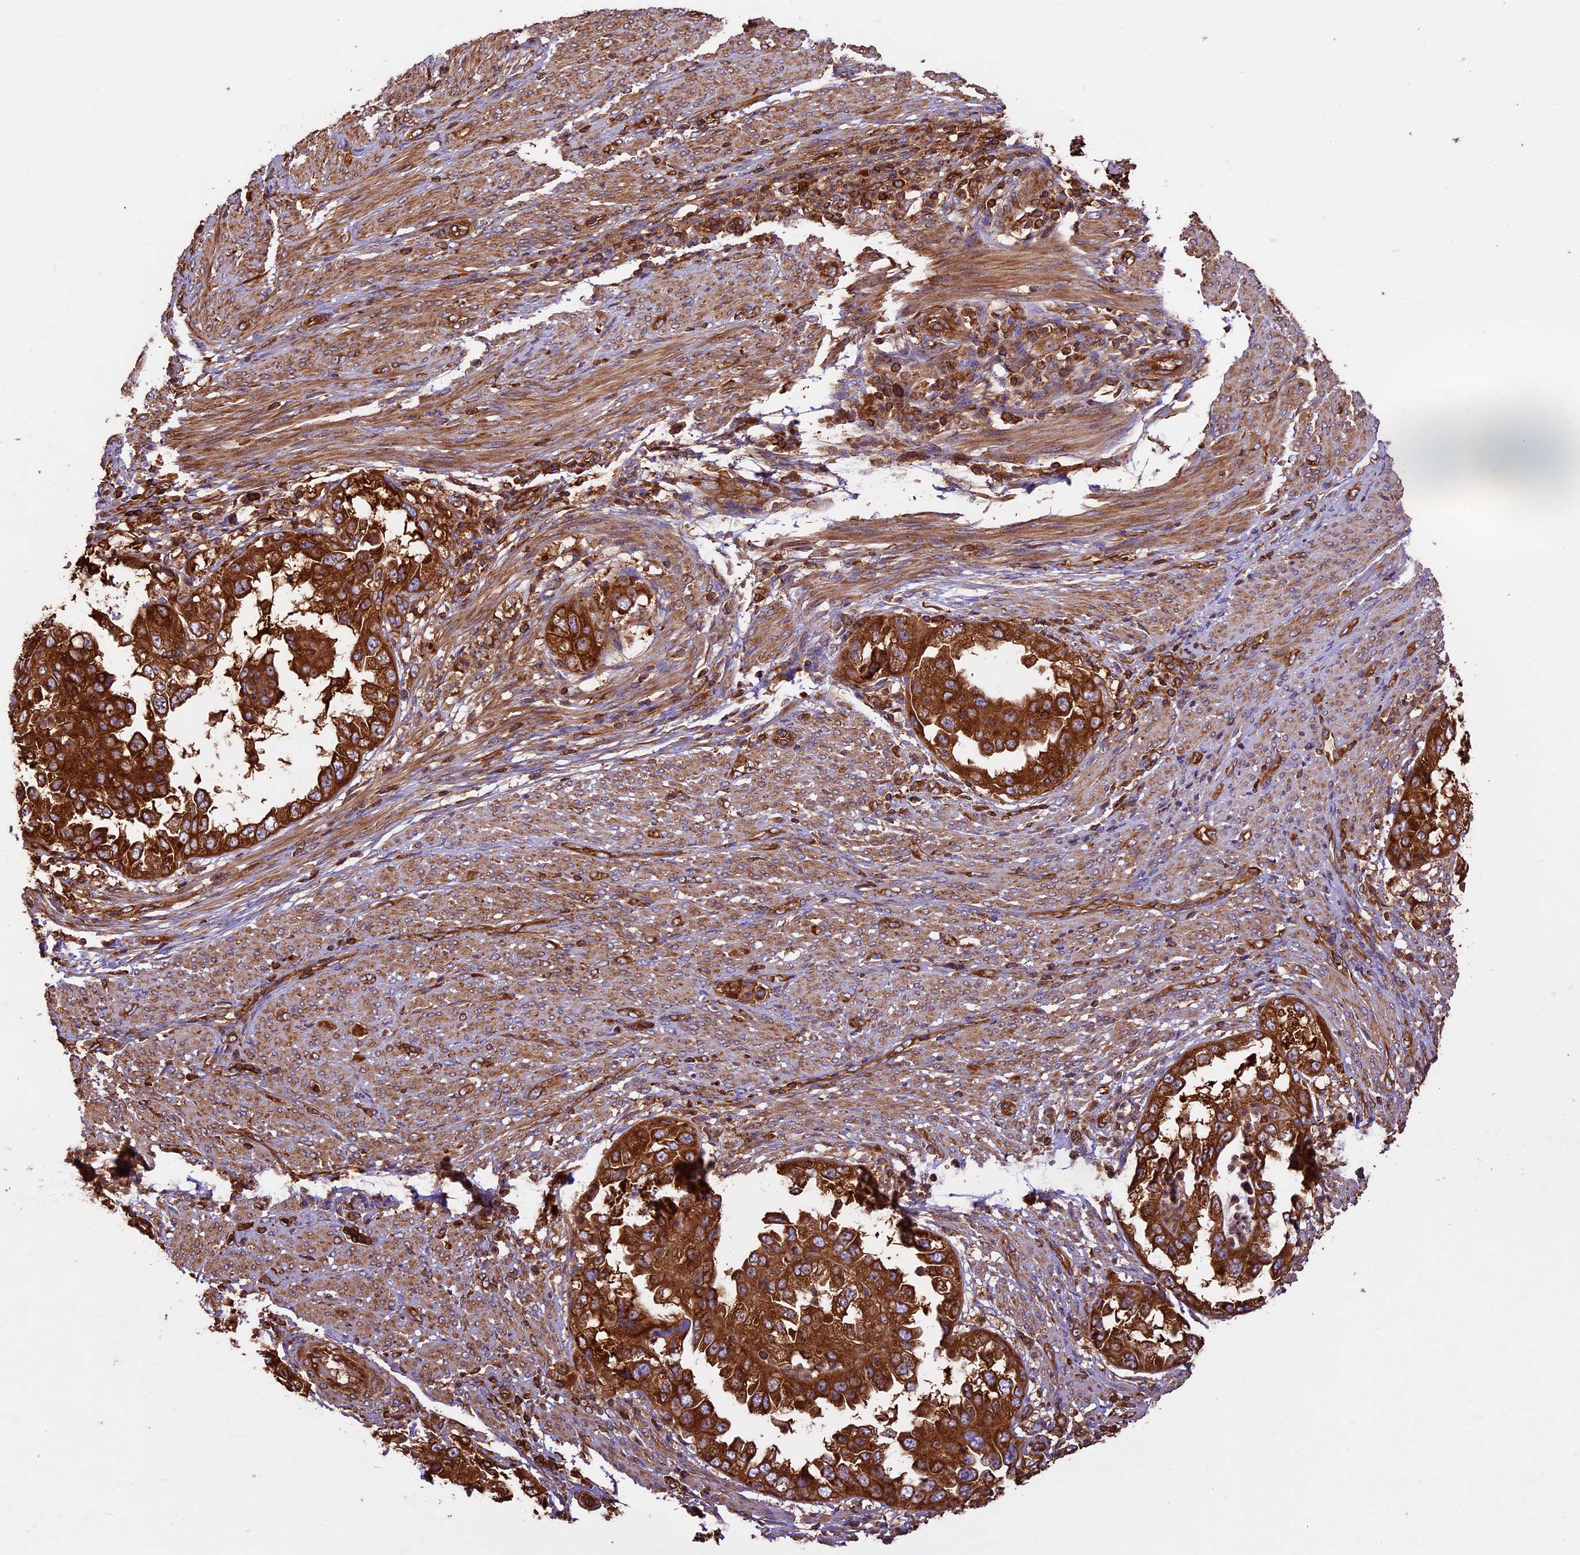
{"staining": {"intensity": "strong", "quantity": ">75%", "location": "cytoplasmic/membranous"}, "tissue": "endometrial cancer", "cell_type": "Tumor cells", "image_type": "cancer", "snomed": [{"axis": "morphology", "description": "Adenocarcinoma, NOS"}, {"axis": "topography", "description": "Endometrium"}], "caption": "A brown stain shows strong cytoplasmic/membranous staining of a protein in adenocarcinoma (endometrial) tumor cells.", "gene": "KARS1", "patient": {"sex": "female", "age": 85}}